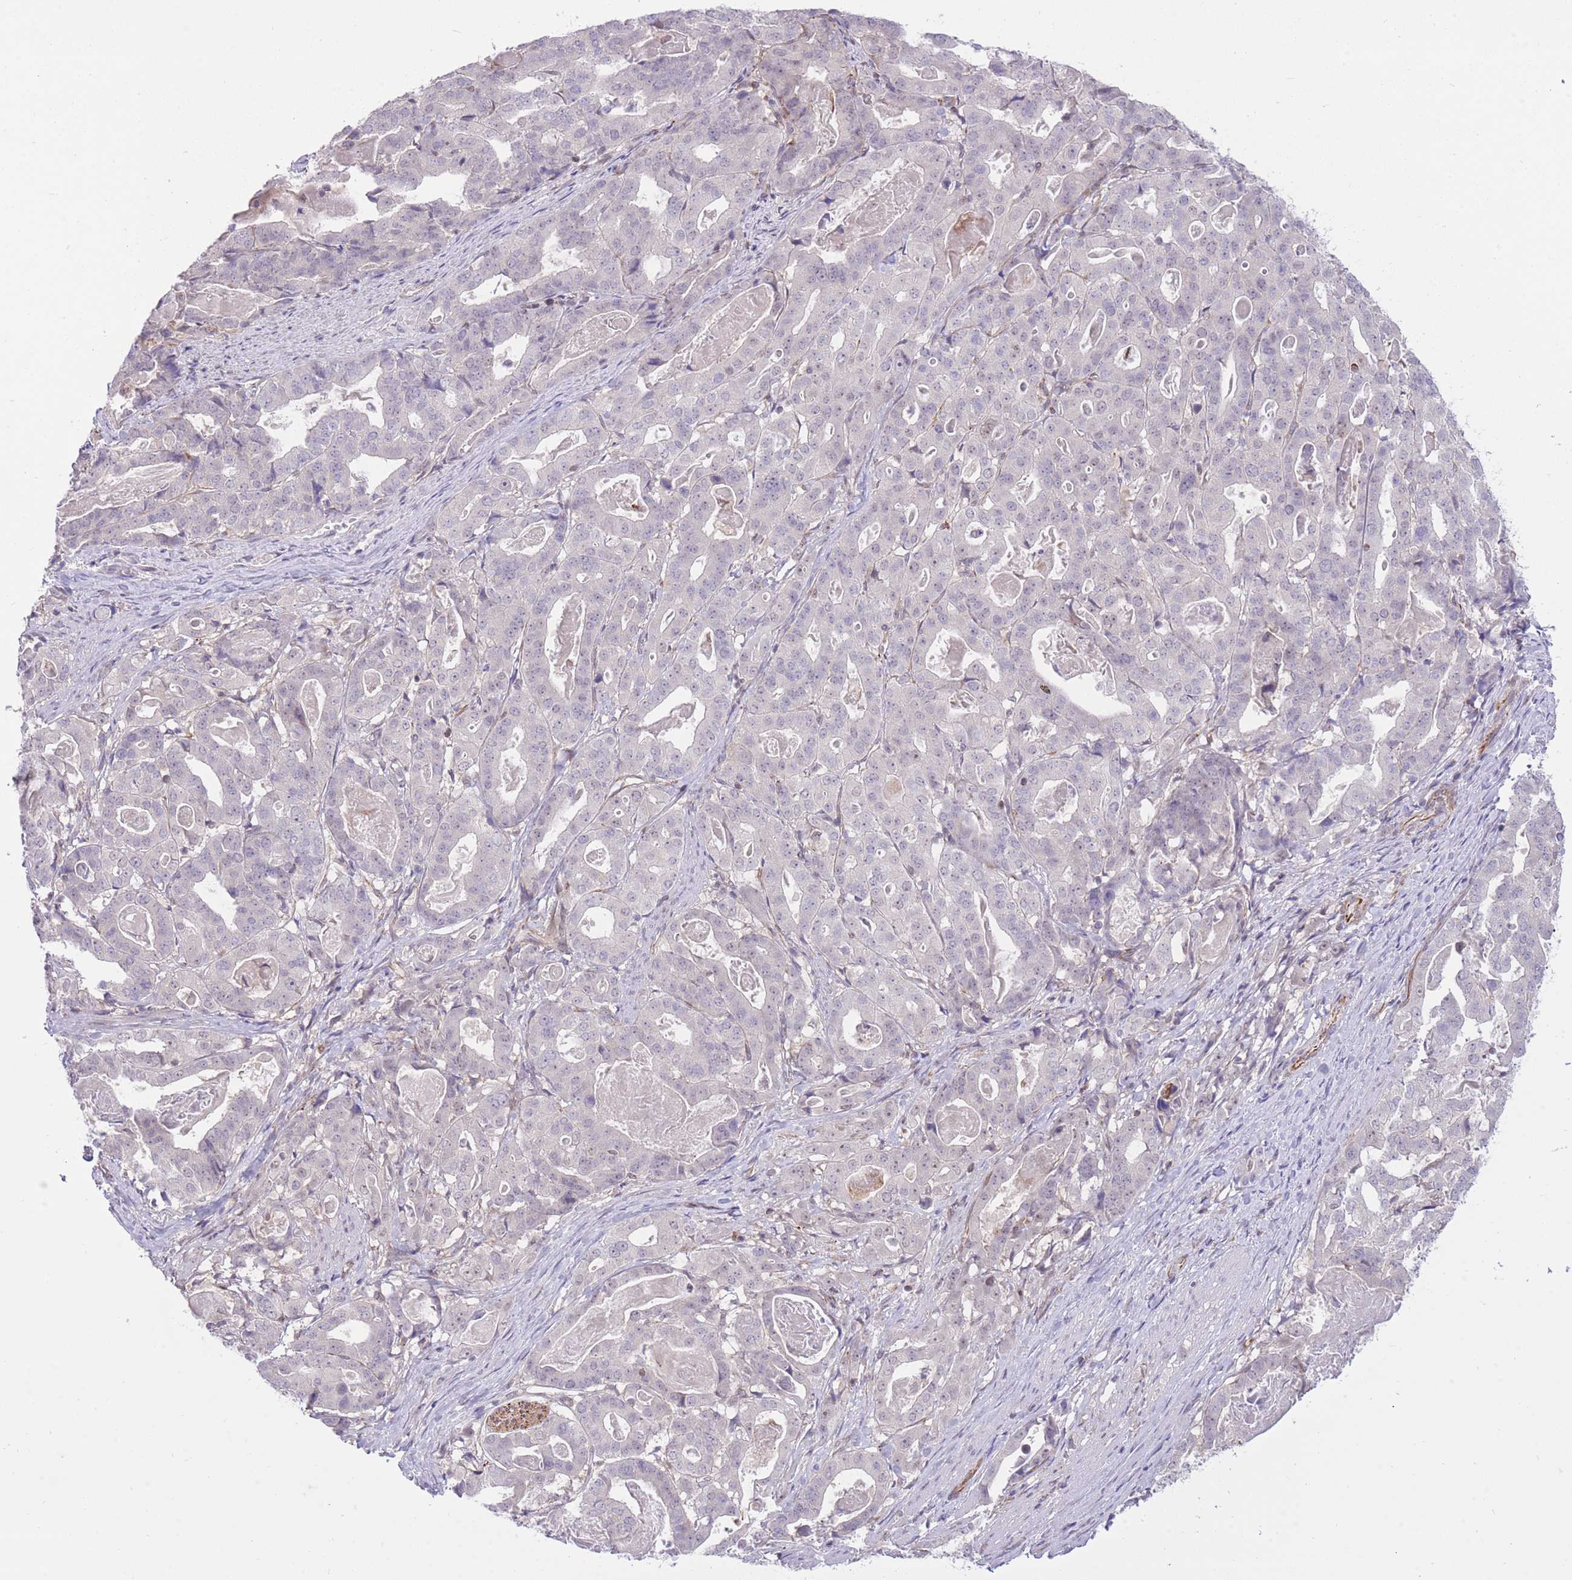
{"staining": {"intensity": "negative", "quantity": "none", "location": "none"}, "tissue": "stomach cancer", "cell_type": "Tumor cells", "image_type": "cancer", "snomed": [{"axis": "morphology", "description": "Adenocarcinoma, NOS"}, {"axis": "topography", "description": "Stomach"}], "caption": "This is an immunohistochemistry histopathology image of human stomach cancer. There is no positivity in tumor cells.", "gene": "ELL", "patient": {"sex": "male", "age": 48}}